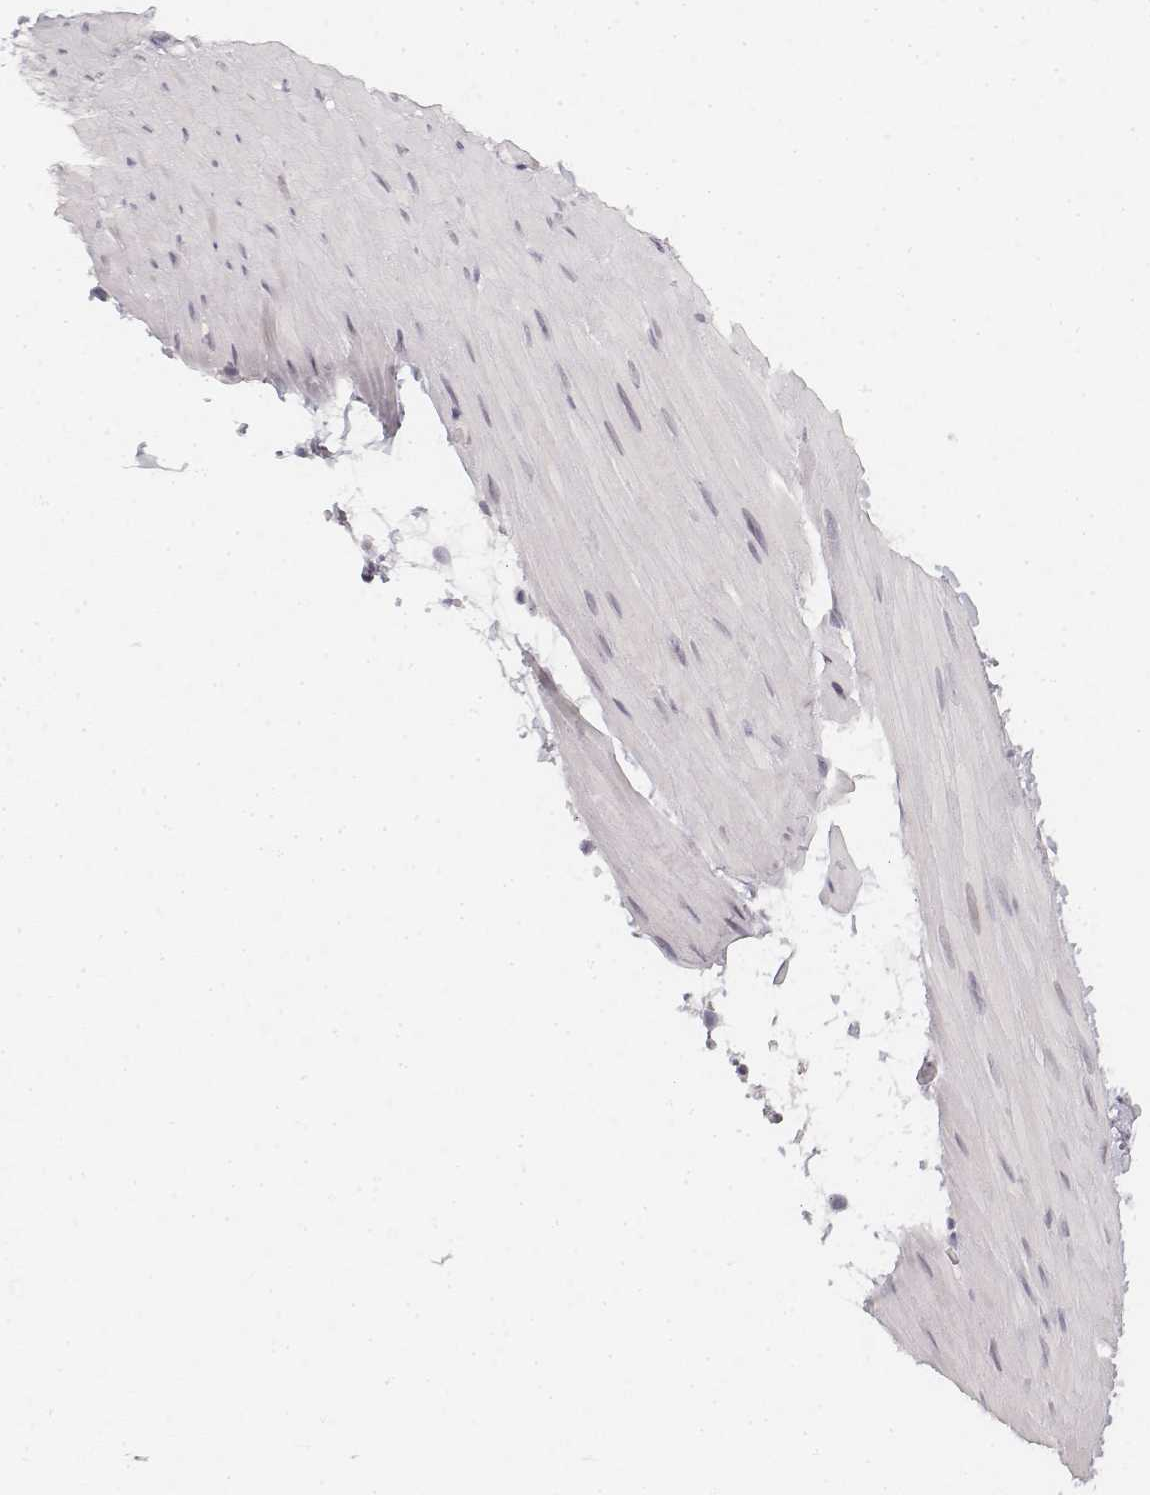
{"staining": {"intensity": "negative", "quantity": "none", "location": "none"}, "tissue": "adipose tissue", "cell_type": "Adipocytes", "image_type": "normal", "snomed": [{"axis": "morphology", "description": "Normal tissue, NOS"}, {"axis": "topography", "description": "Smooth muscle"}, {"axis": "topography", "description": "Peripheral nerve tissue"}], "caption": "High magnification brightfield microscopy of unremarkable adipose tissue stained with DAB (brown) and counterstained with hematoxylin (blue): adipocytes show no significant positivity.", "gene": "KRTAP2", "patient": {"sex": "male", "age": 58}}